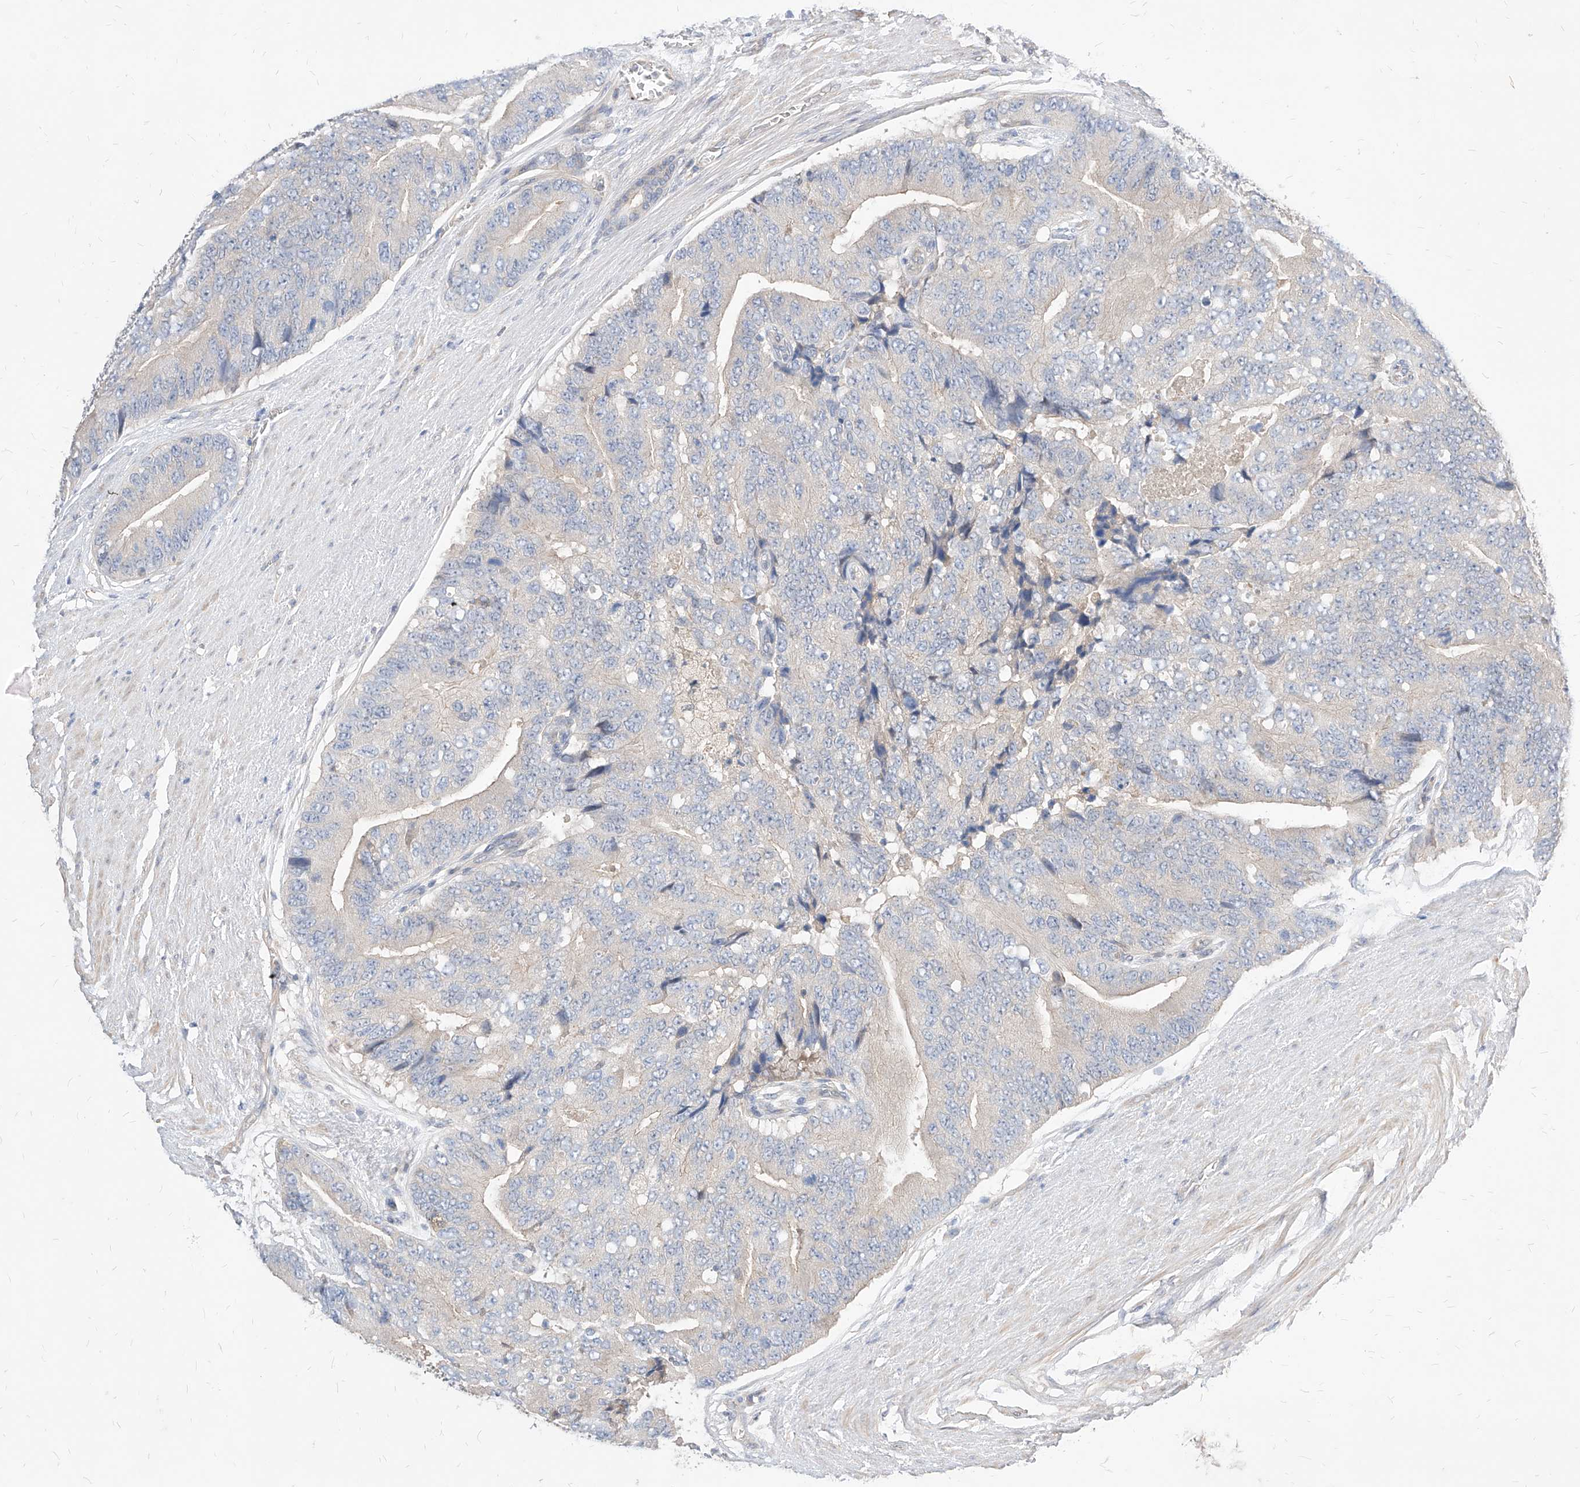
{"staining": {"intensity": "negative", "quantity": "none", "location": "none"}, "tissue": "prostate cancer", "cell_type": "Tumor cells", "image_type": "cancer", "snomed": [{"axis": "morphology", "description": "Adenocarcinoma, High grade"}, {"axis": "topography", "description": "Prostate"}], "caption": "High-grade adenocarcinoma (prostate) was stained to show a protein in brown. There is no significant staining in tumor cells.", "gene": "TSNAX", "patient": {"sex": "male", "age": 70}}